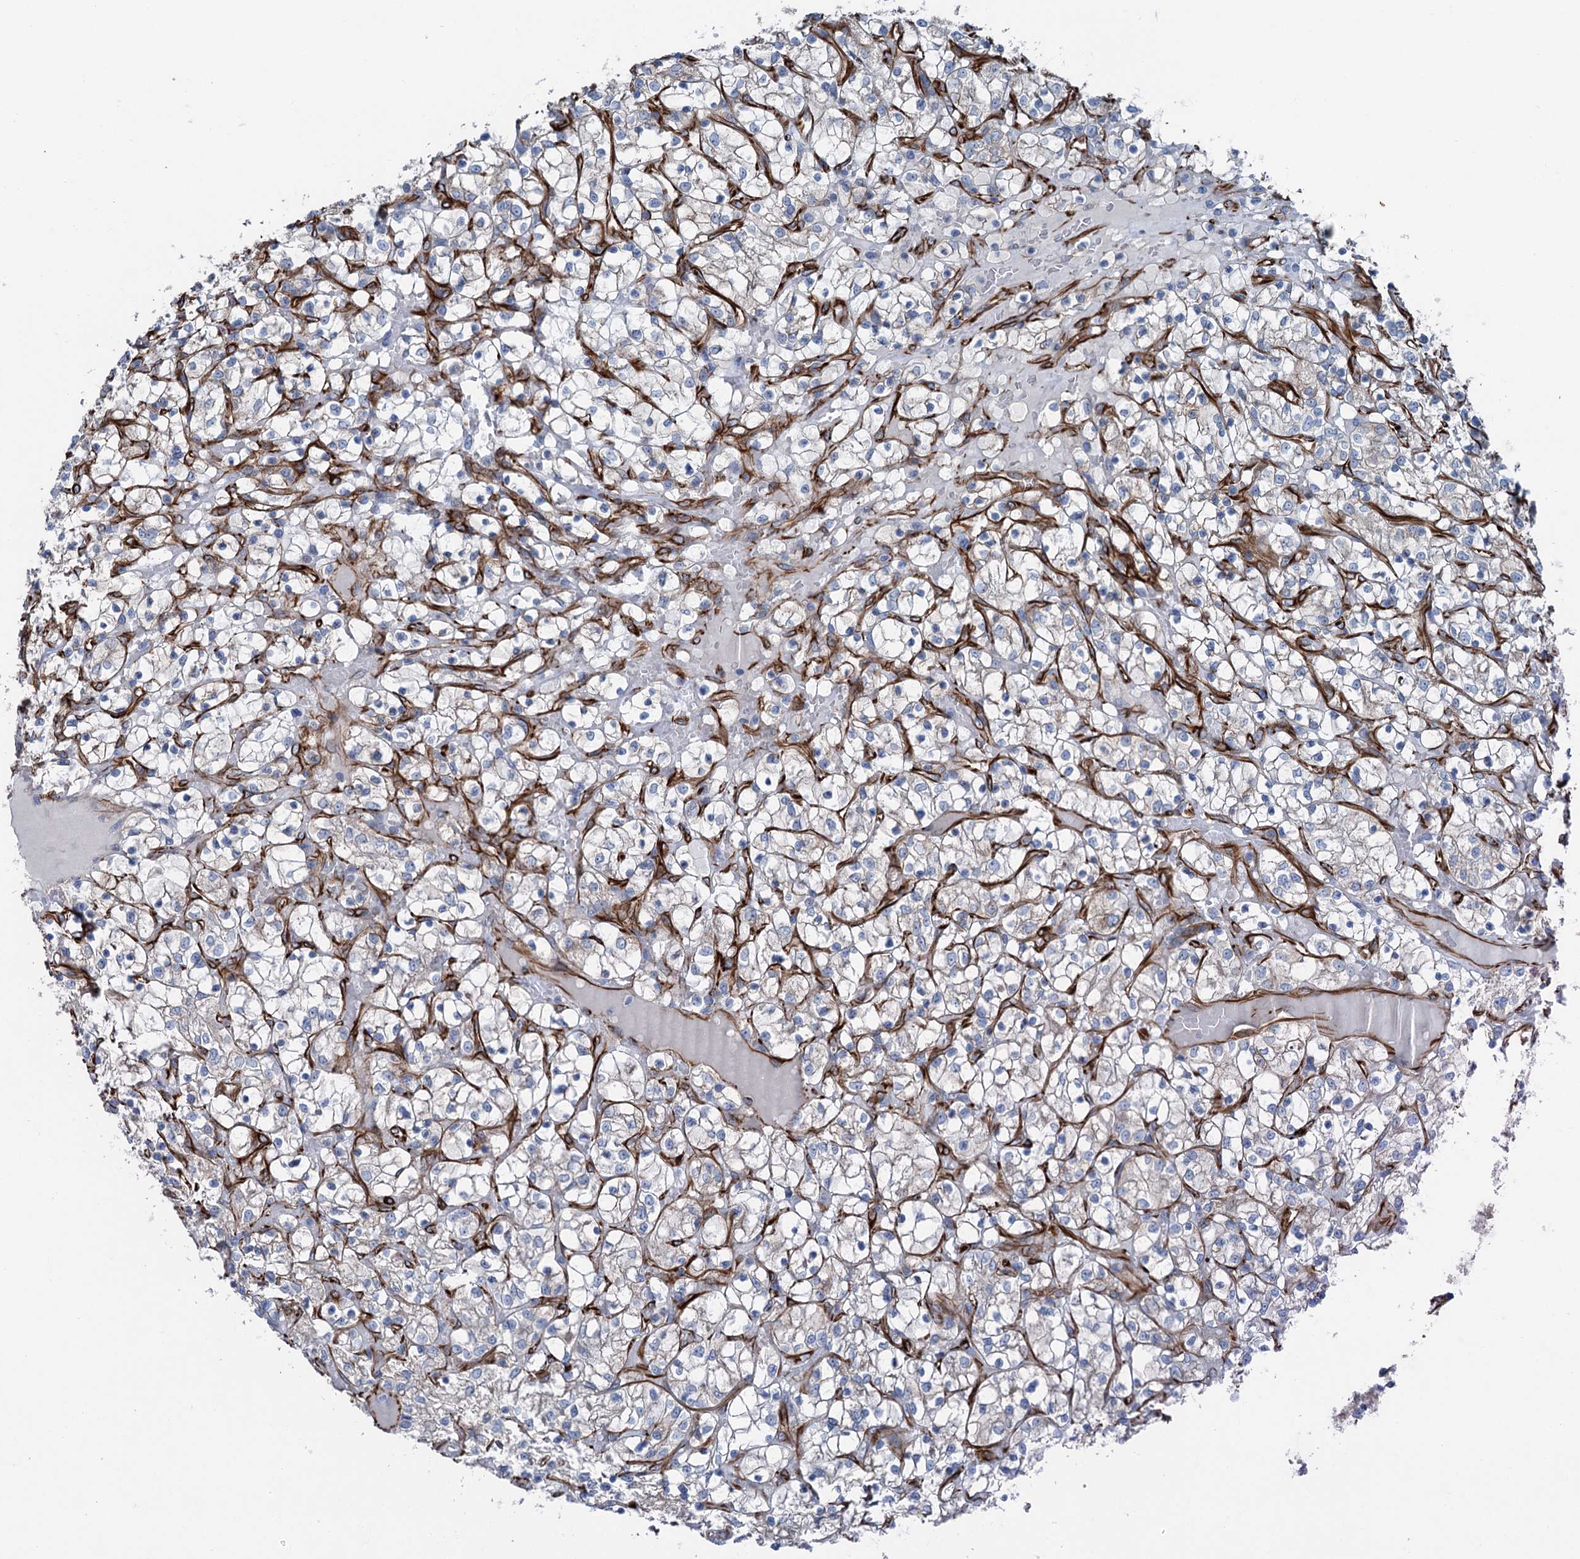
{"staining": {"intensity": "weak", "quantity": "<25%", "location": "cytoplasmic/membranous"}, "tissue": "renal cancer", "cell_type": "Tumor cells", "image_type": "cancer", "snomed": [{"axis": "morphology", "description": "Adenocarcinoma, NOS"}, {"axis": "topography", "description": "Kidney"}], "caption": "A micrograph of renal cancer stained for a protein shows no brown staining in tumor cells.", "gene": "CALCOCO1", "patient": {"sex": "female", "age": 69}}